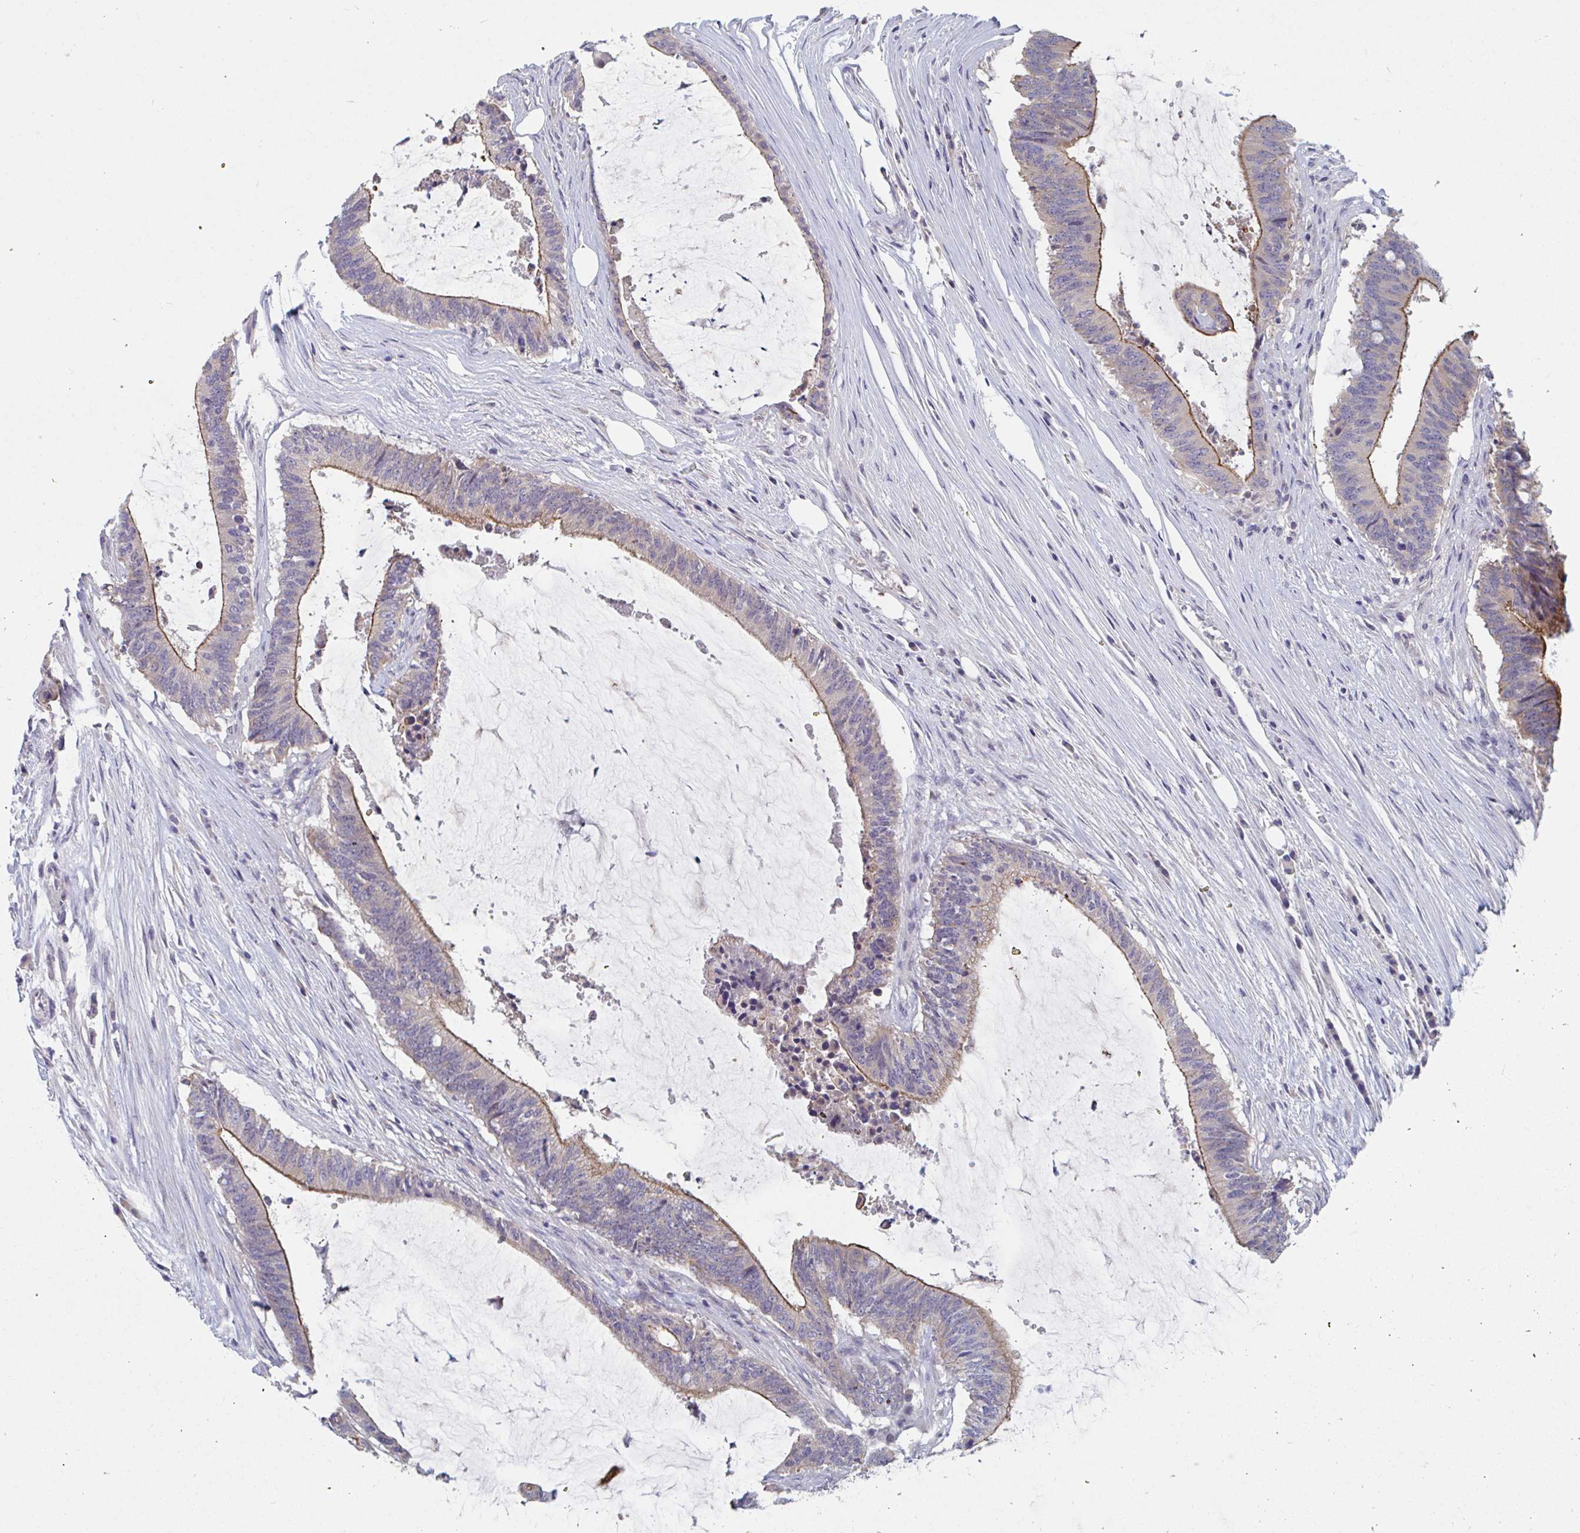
{"staining": {"intensity": "moderate", "quantity": "25%-75%", "location": "cytoplasmic/membranous"}, "tissue": "colorectal cancer", "cell_type": "Tumor cells", "image_type": "cancer", "snomed": [{"axis": "morphology", "description": "Adenocarcinoma, NOS"}, {"axis": "topography", "description": "Colon"}], "caption": "A photomicrograph showing moderate cytoplasmic/membranous expression in about 25%-75% of tumor cells in colorectal cancer (adenocarcinoma), as visualized by brown immunohistochemical staining.", "gene": "UNKL", "patient": {"sex": "female", "age": 43}}